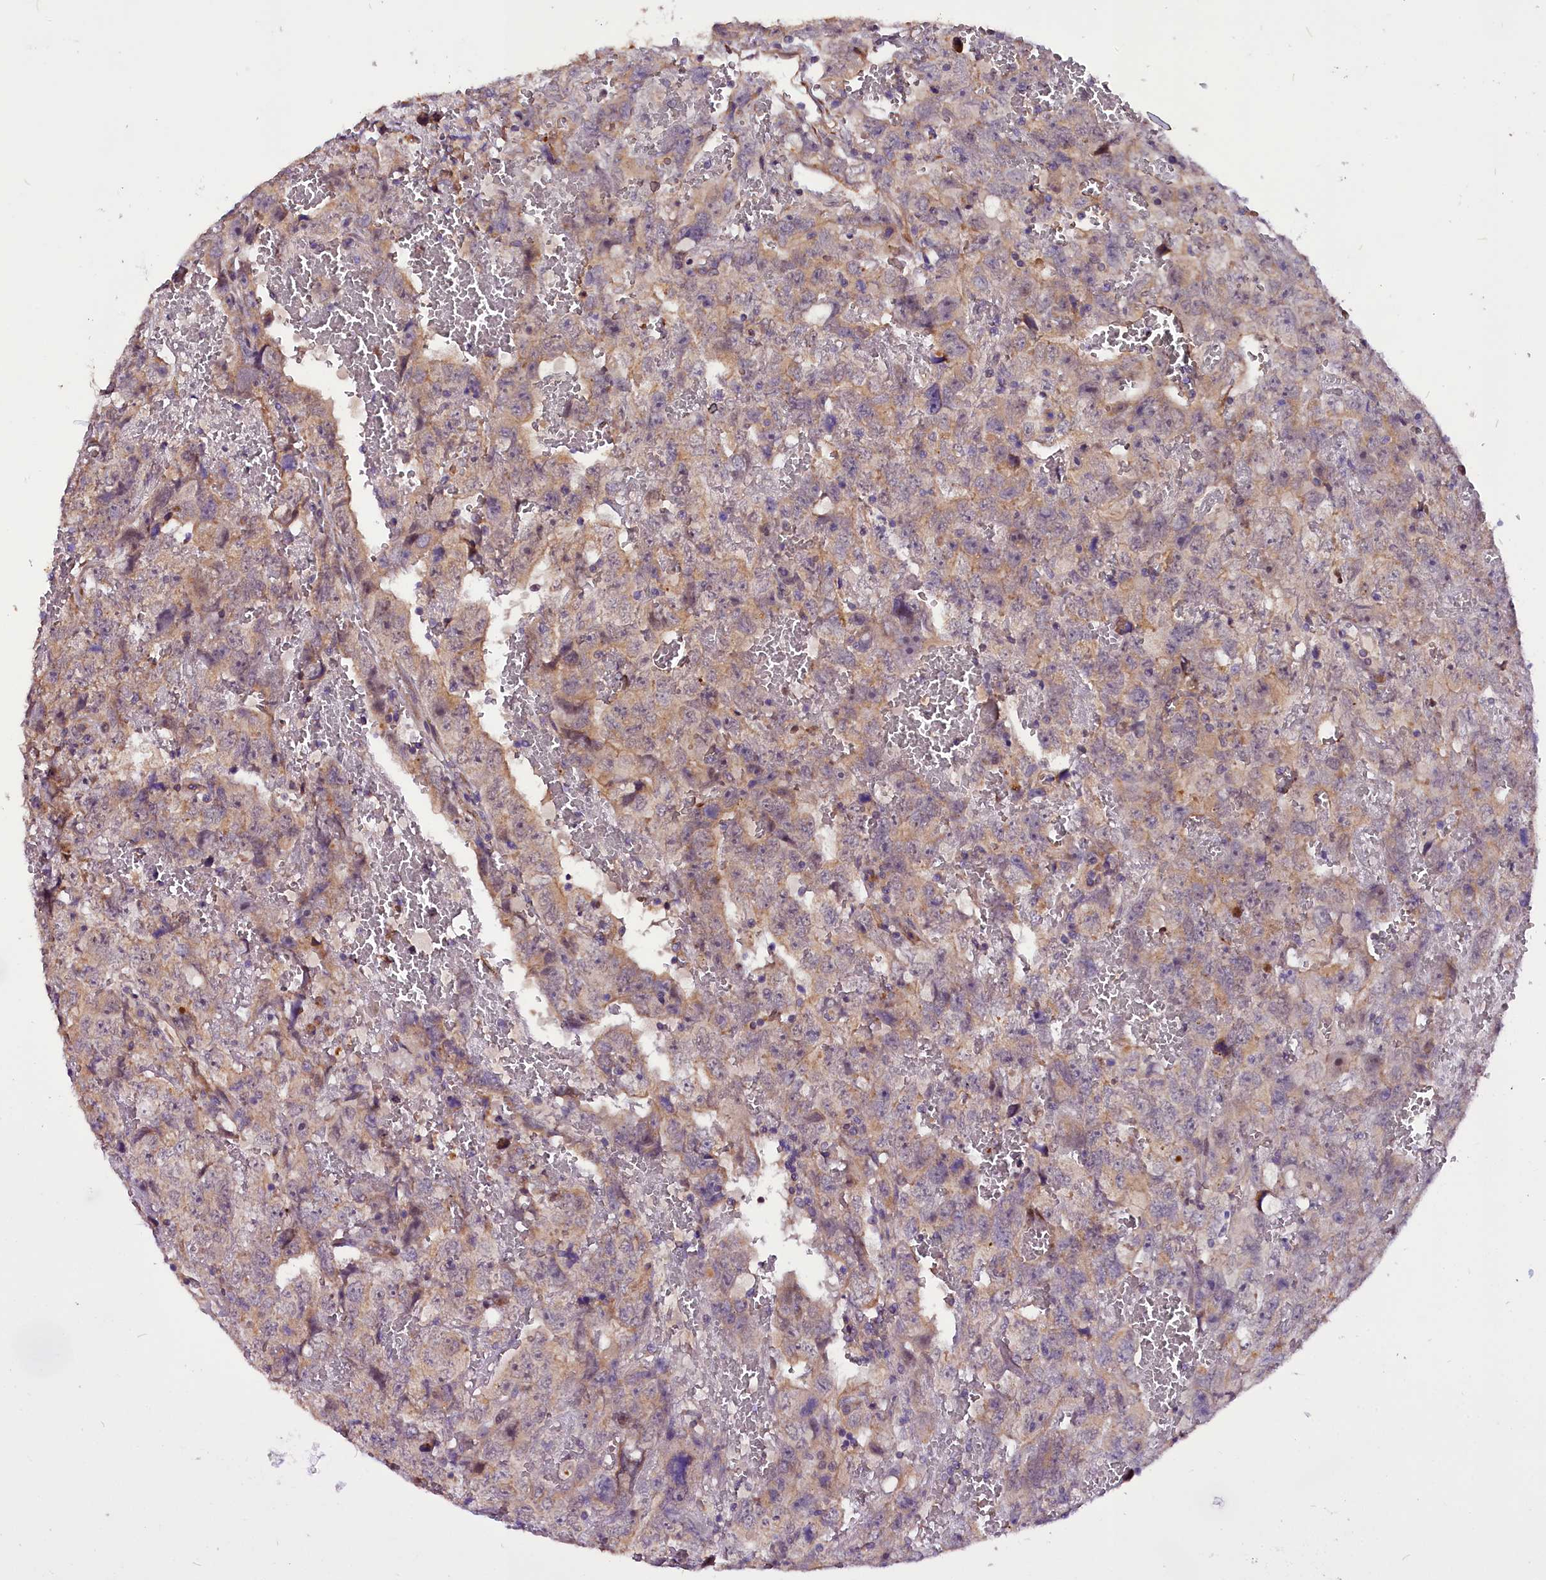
{"staining": {"intensity": "weak", "quantity": "<25%", "location": "cytoplasmic/membranous"}, "tissue": "testis cancer", "cell_type": "Tumor cells", "image_type": "cancer", "snomed": [{"axis": "morphology", "description": "Carcinoma, Embryonal, NOS"}, {"axis": "topography", "description": "Testis"}], "caption": "An immunohistochemistry (IHC) histopathology image of testis cancer (embryonal carcinoma) is shown. There is no staining in tumor cells of testis cancer (embryonal carcinoma).", "gene": "RPUSD2", "patient": {"sex": "male", "age": 45}}